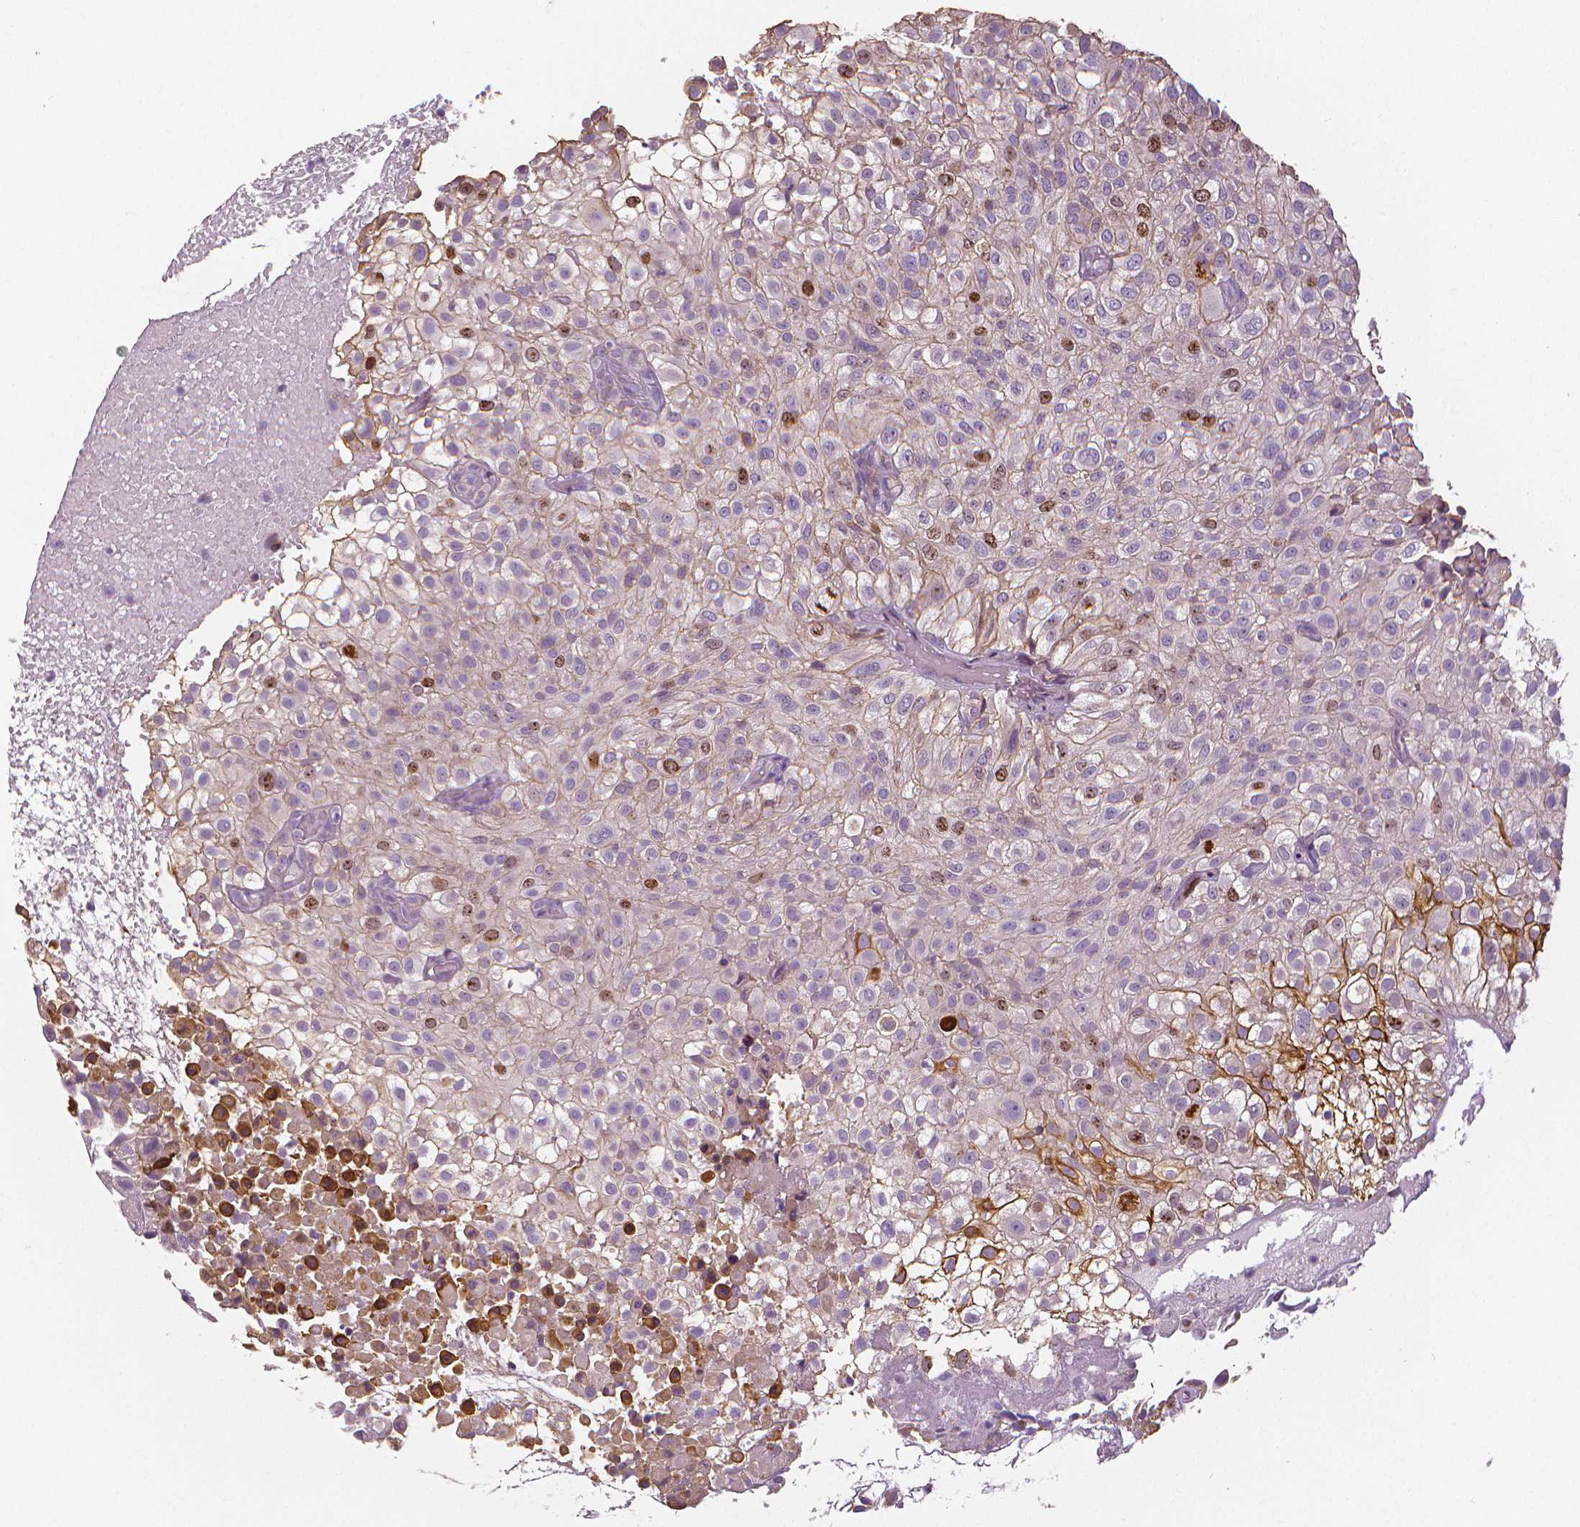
{"staining": {"intensity": "moderate", "quantity": "<25%", "location": "nuclear"}, "tissue": "urothelial cancer", "cell_type": "Tumor cells", "image_type": "cancer", "snomed": [{"axis": "morphology", "description": "Urothelial carcinoma, High grade"}, {"axis": "topography", "description": "Urinary bladder"}], "caption": "This photomicrograph exhibits immunohistochemistry staining of high-grade urothelial carcinoma, with low moderate nuclear staining in approximately <25% of tumor cells.", "gene": "MKI67", "patient": {"sex": "male", "age": 56}}